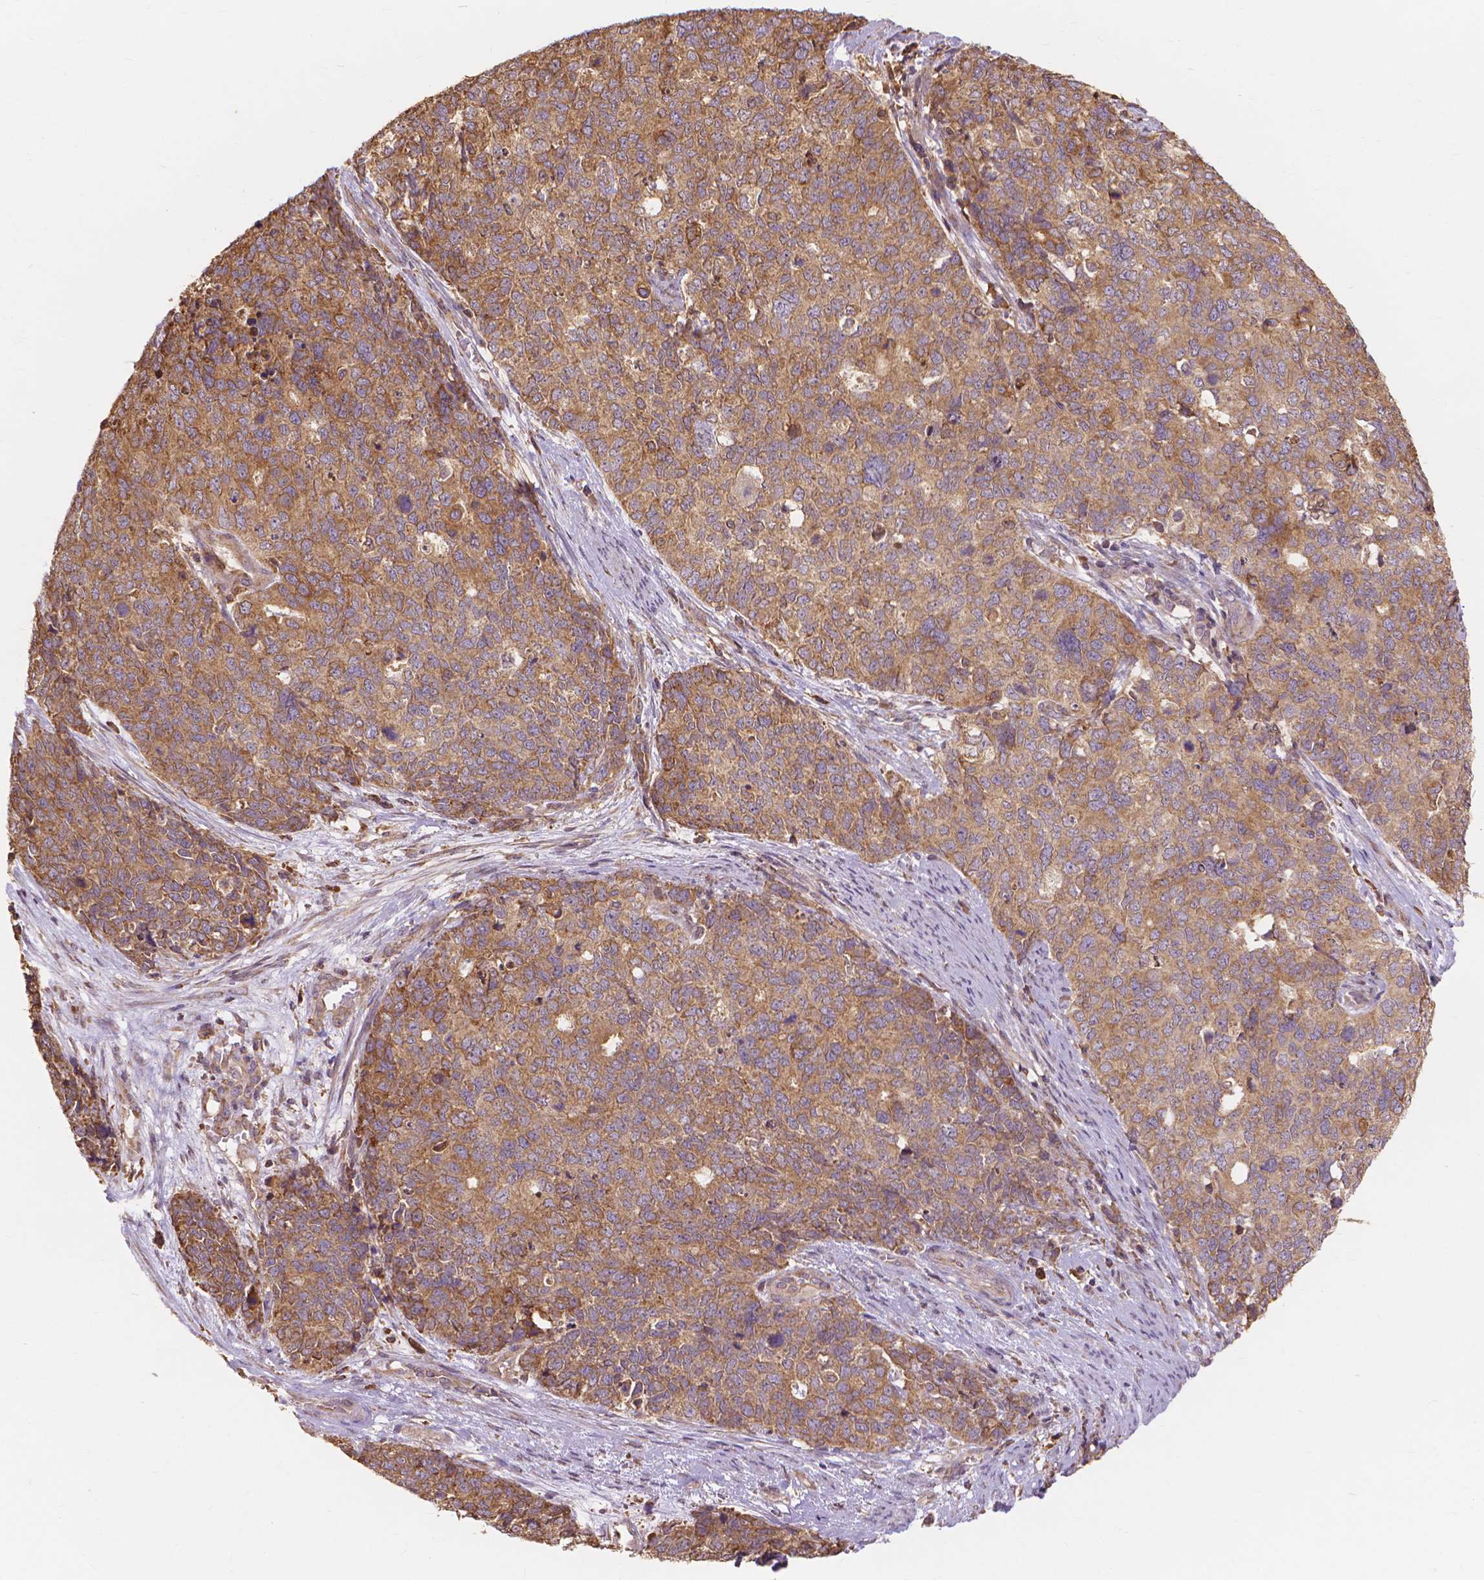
{"staining": {"intensity": "moderate", "quantity": ">75%", "location": "cytoplasmic/membranous"}, "tissue": "cervical cancer", "cell_type": "Tumor cells", "image_type": "cancer", "snomed": [{"axis": "morphology", "description": "Squamous cell carcinoma, NOS"}, {"axis": "topography", "description": "Cervix"}], "caption": "Immunohistochemical staining of cervical cancer displays medium levels of moderate cytoplasmic/membranous protein staining in approximately >75% of tumor cells. The staining was performed using DAB to visualize the protein expression in brown, while the nuclei were stained in blue with hematoxylin (Magnification: 20x).", "gene": "TAB2", "patient": {"sex": "female", "age": 63}}